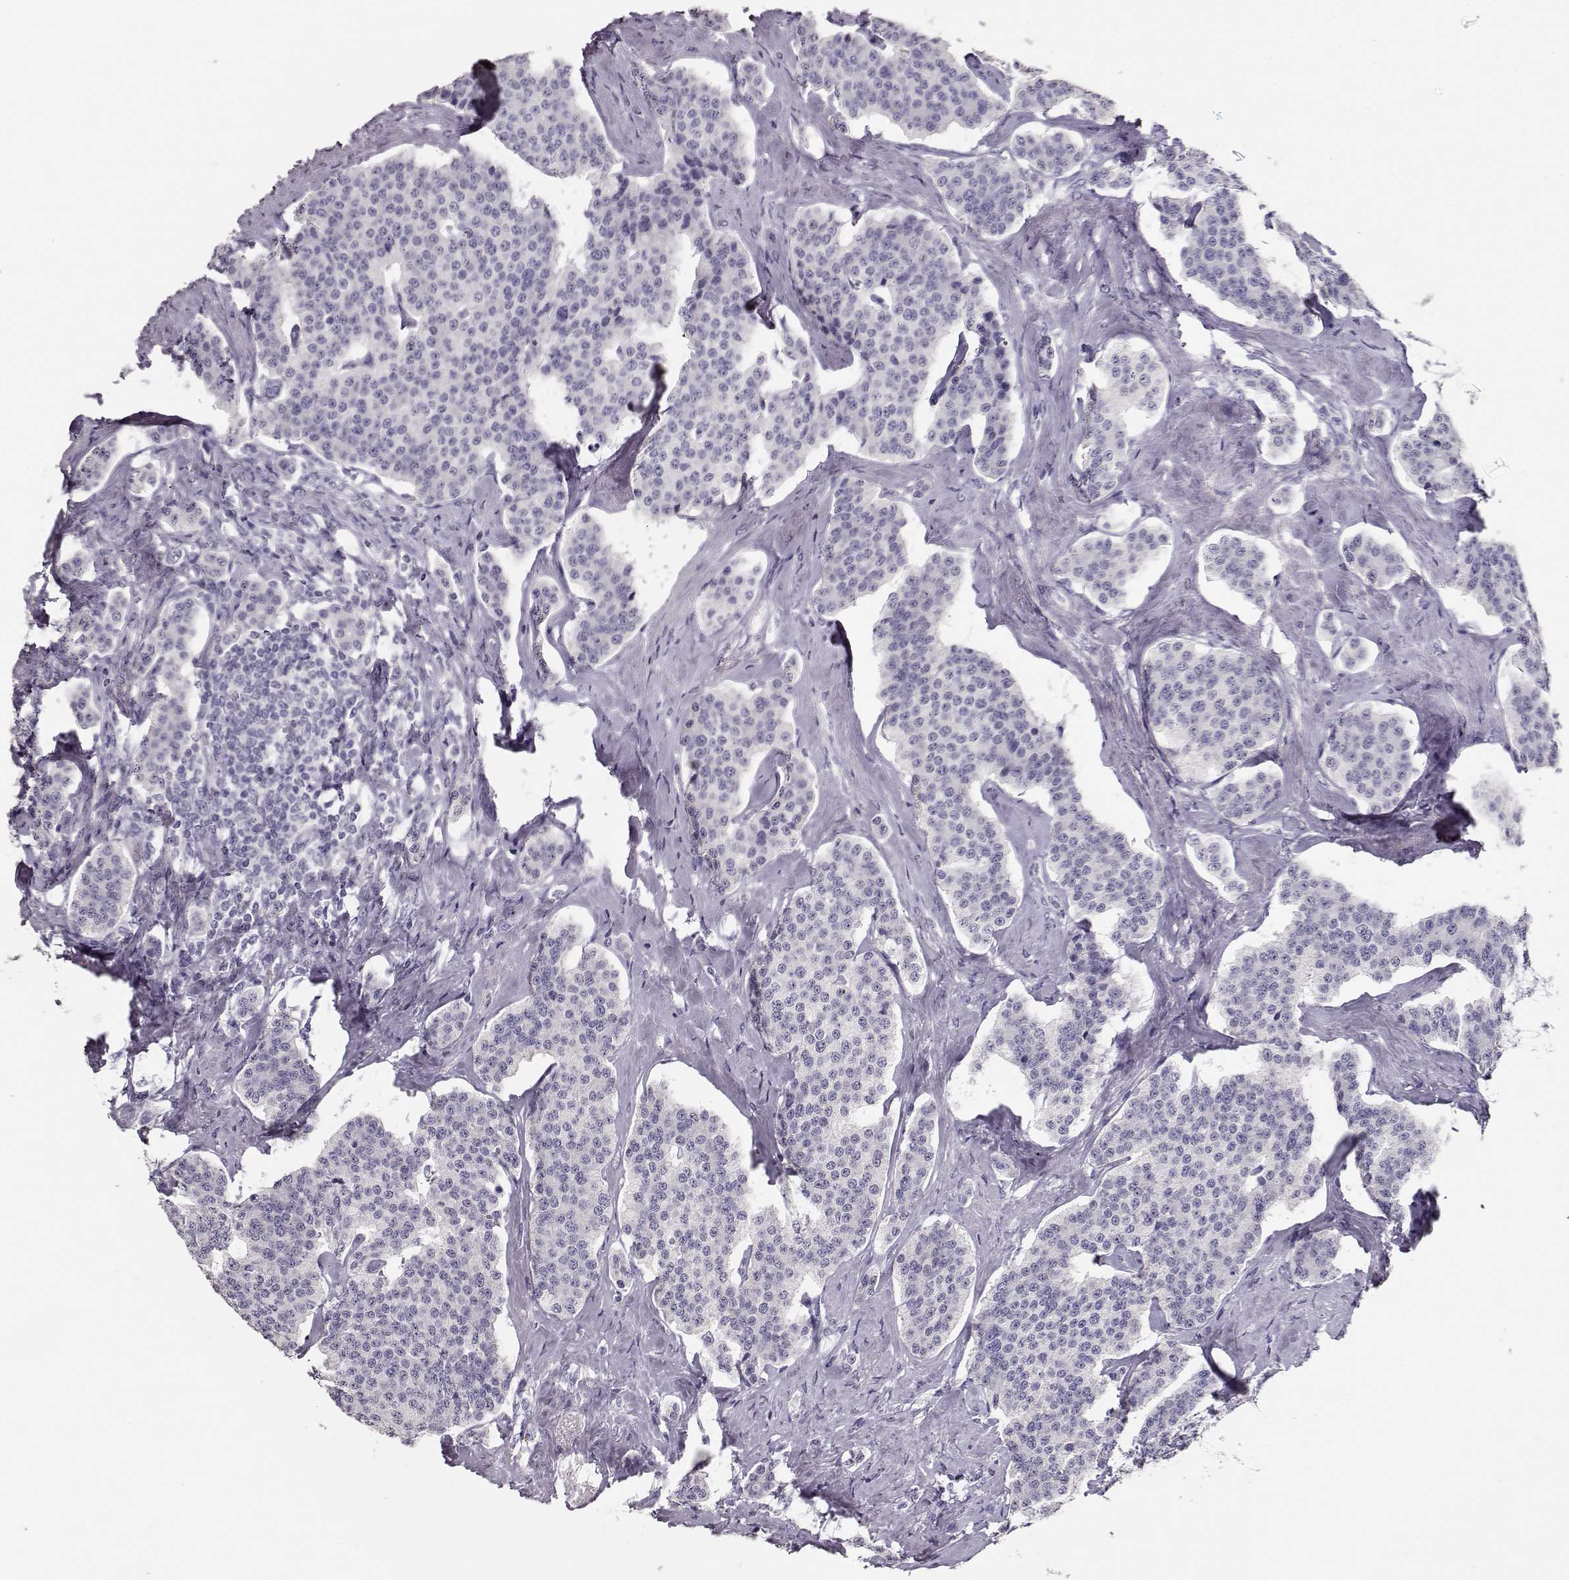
{"staining": {"intensity": "negative", "quantity": "none", "location": "none"}, "tissue": "carcinoid", "cell_type": "Tumor cells", "image_type": "cancer", "snomed": [{"axis": "morphology", "description": "Carcinoid, malignant, NOS"}, {"axis": "topography", "description": "Small intestine"}], "caption": "High magnification brightfield microscopy of carcinoid stained with DAB (3,3'-diaminobenzidine) (brown) and counterstained with hematoxylin (blue): tumor cells show no significant staining. The staining was performed using DAB to visualize the protein expression in brown, while the nuclei were stained in blue with hematoxylin (Magnification: 20x).", "gene": "MAGEC1", "patient": {"sex": "female", "age": 58}}